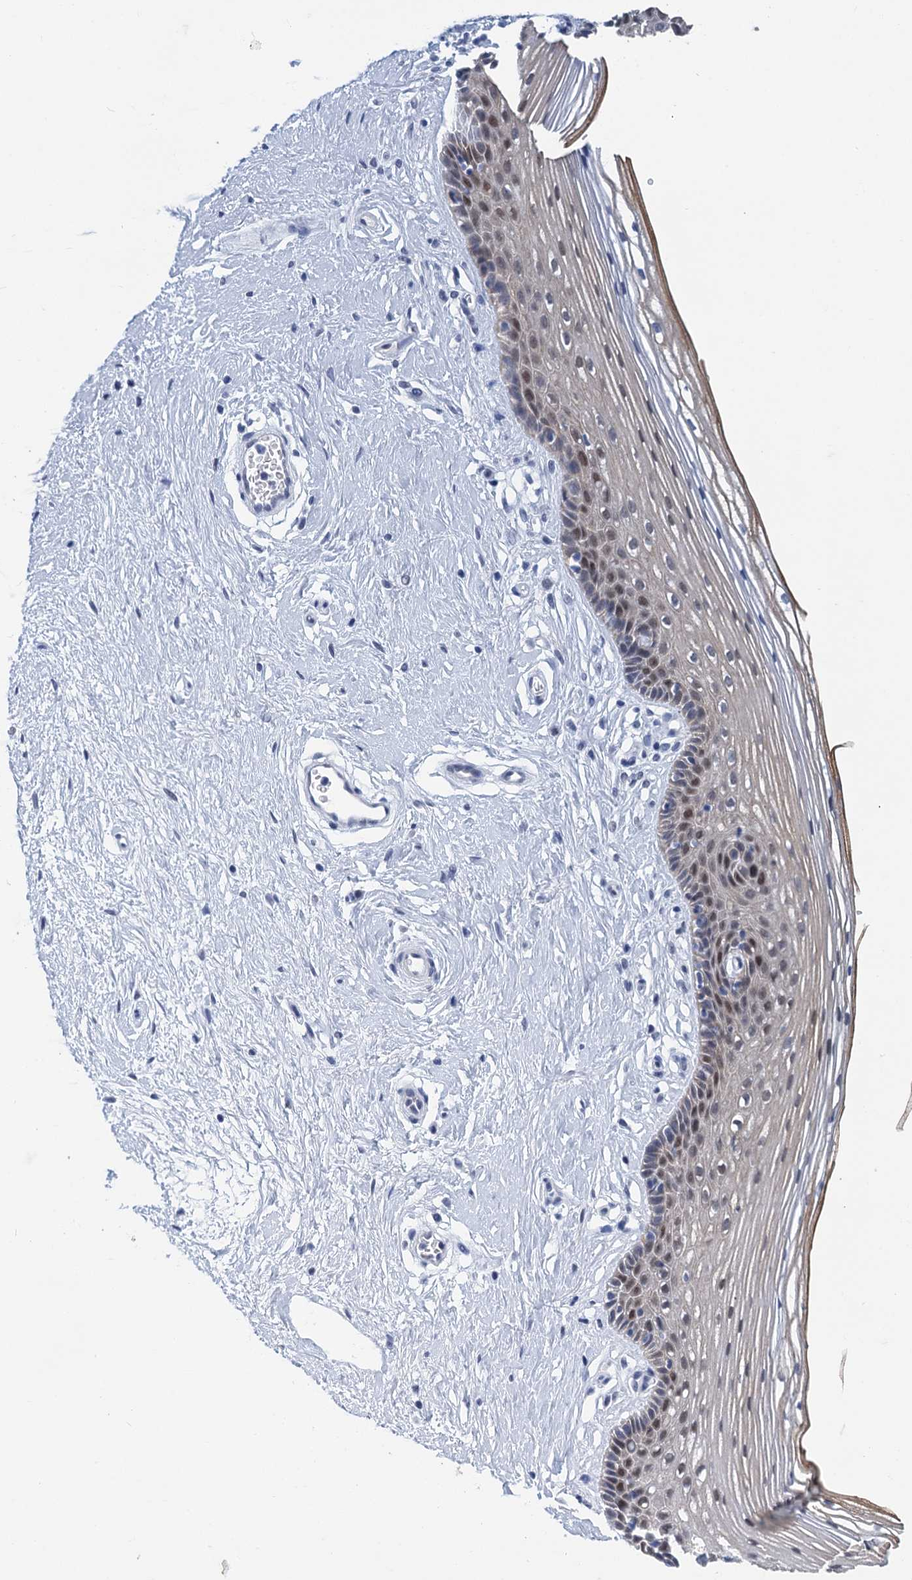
{"staining": {"intensity": "moderate", "quantity": "25%-75%", "location": "cytoplasmic/membranous,nuclear"}, "tissue": "vagina", "cell_type": "Squamous epithelial cells", "image_type": "normal", "snomed": [{"axis": "morphology", "description": "Normal tissue, NOS"}, {"axis": "topography", "description": "Vagina"}], "caption": "Immunohistochemistry image of unremarkable human vagina stained for a protein (brown), which exhibits medium levels of moderate cytoplasmic/membranous,nuclear staining in approximately 25%-75% of squamous epithelial cells.", "gene": "GINS3", "patient": {"sex": "female", "age": 46}}